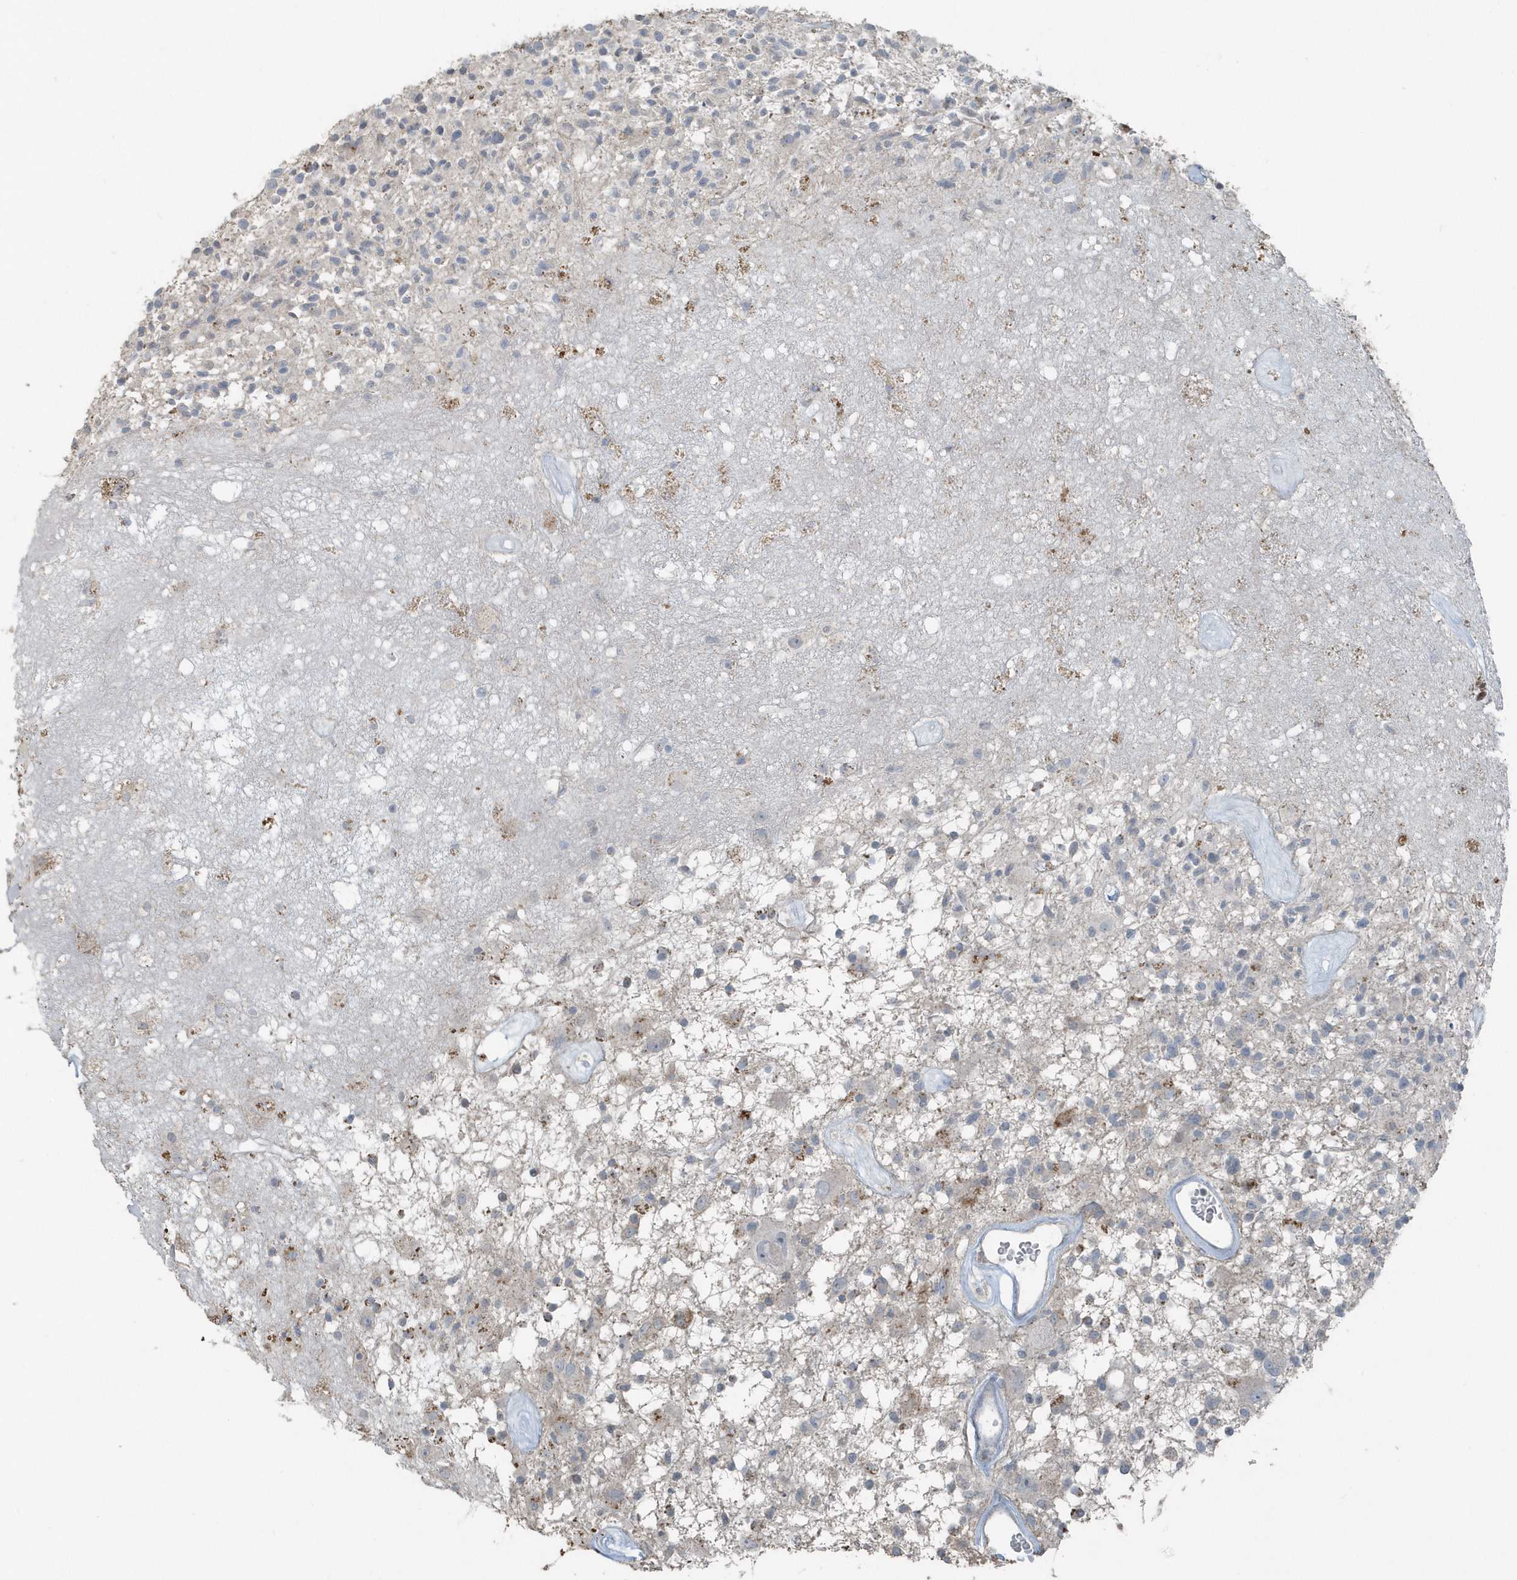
{"staining": {"intensity": "negative", "quantity": "none", "location": "none"}, "tissue": "glioma", "cell_type": "Tumor cells", "image_type": "cancer", "snomed": [{"axis": "morphology", "description": "Glioma, malignant, High grade"}, {"axis": "morphology", "description": "Glioblastoma, NOS"}, {"axis": "topography", "description": "Brain"}], "caption": "IHC of glioblastoma shows no positivity in tumor cells.", "gene": "ACTC1", "patient": {"sex": "male", "age": 60}}